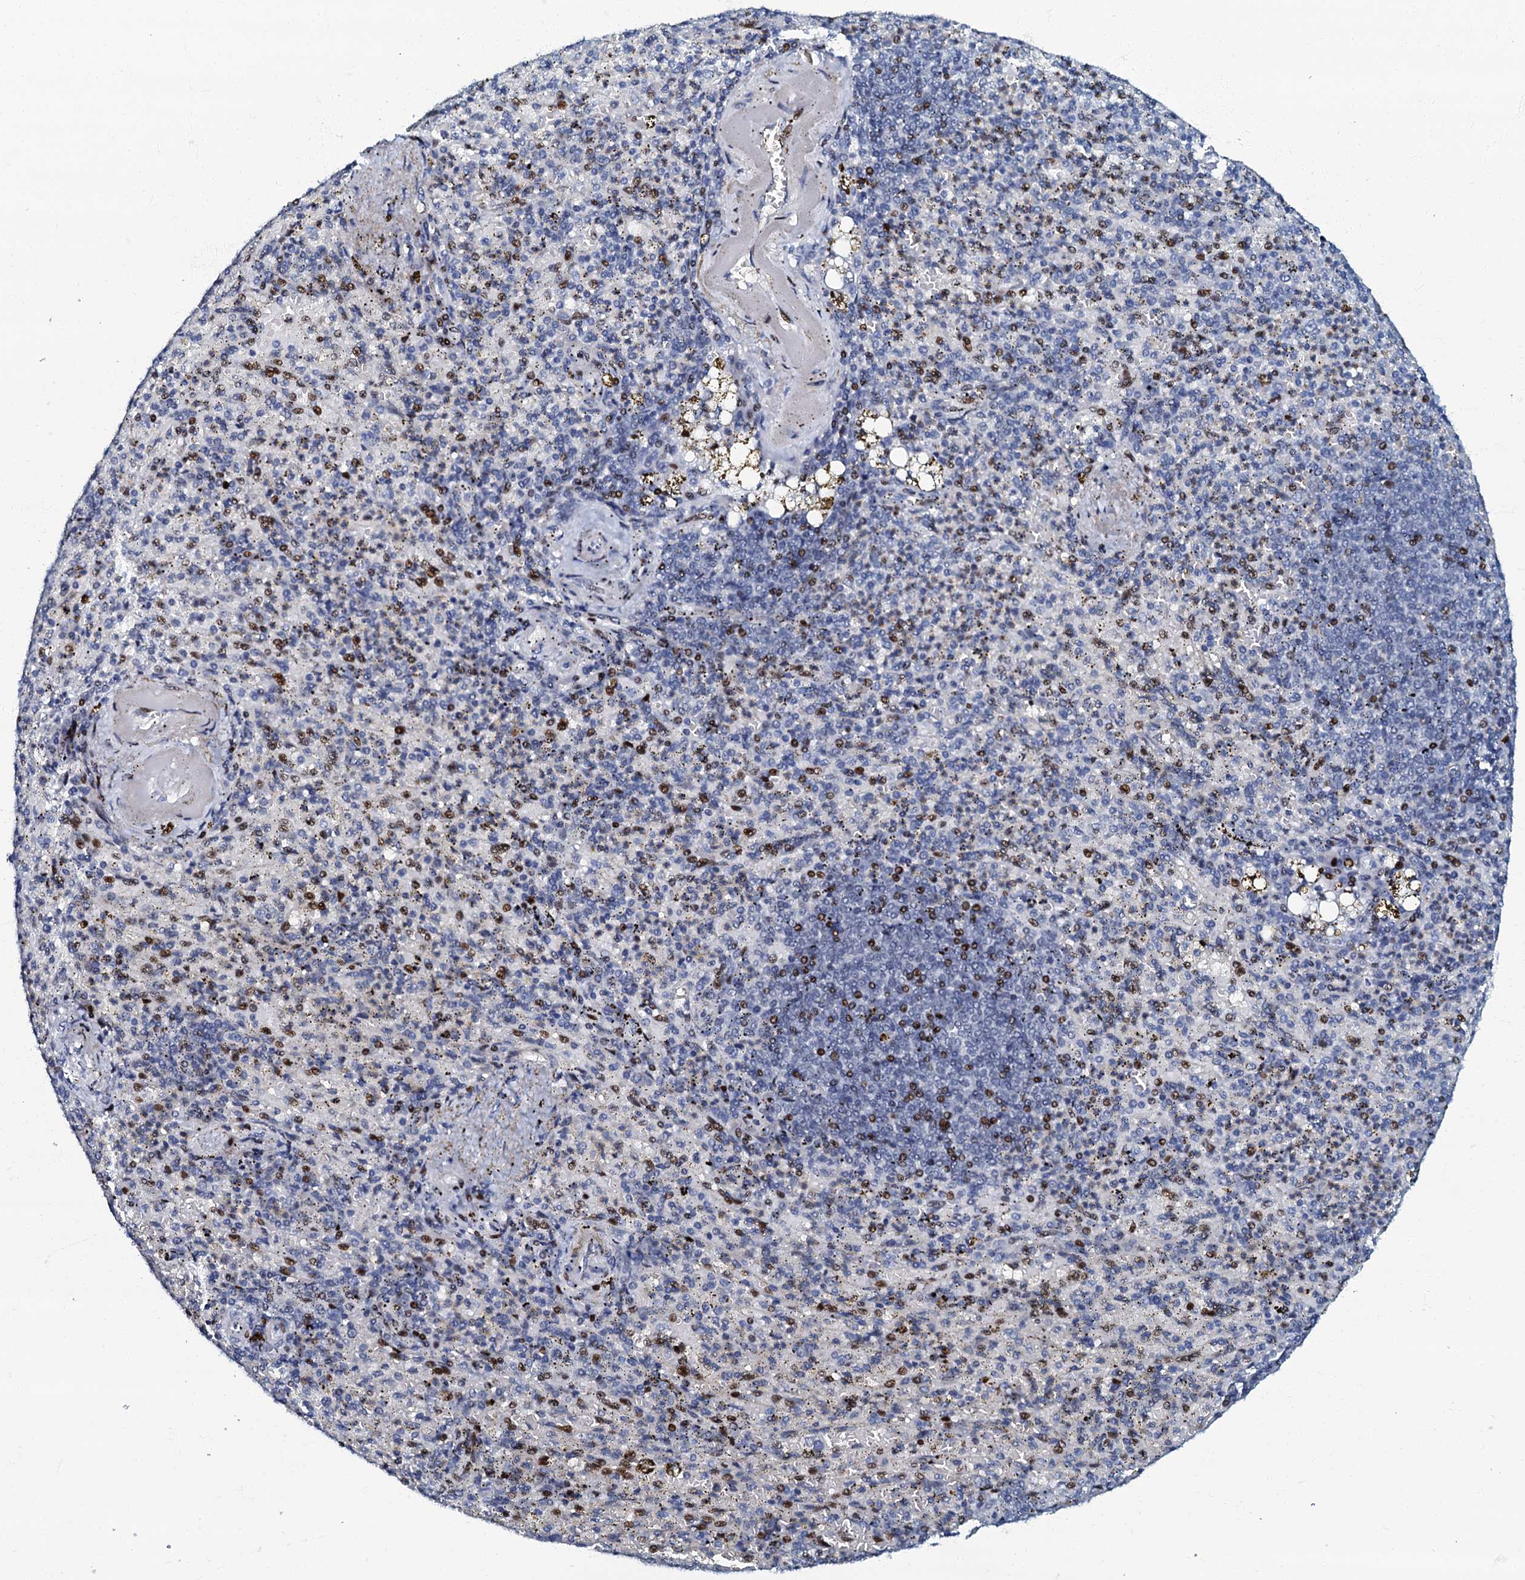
{"staining": {"intensity": "moderate", "quantity": "<25%", "location": "nuclear"}, "tissue": "spleen", "cell_type": "Cells in red pulp", "image_type": "normal", "snomed": [{"axis": "morphology", "description": "Normal tissue, NOS"}, {"axis": "topography", "description": "Spleen"}], "caption": "Protein positivity by immunohistochemistry (IHC) reveals moderate nuclear positivity in approximately <25% of cells in red pulp in unremarkable spleen. The staining was performed using DAB to visualize the protein expression in brown, while the nuclei were stained in blue with hematoxylin (Magnification: 20x).", "gene": "MFSD5", "patient": {"sex": "female", "age": 74}}